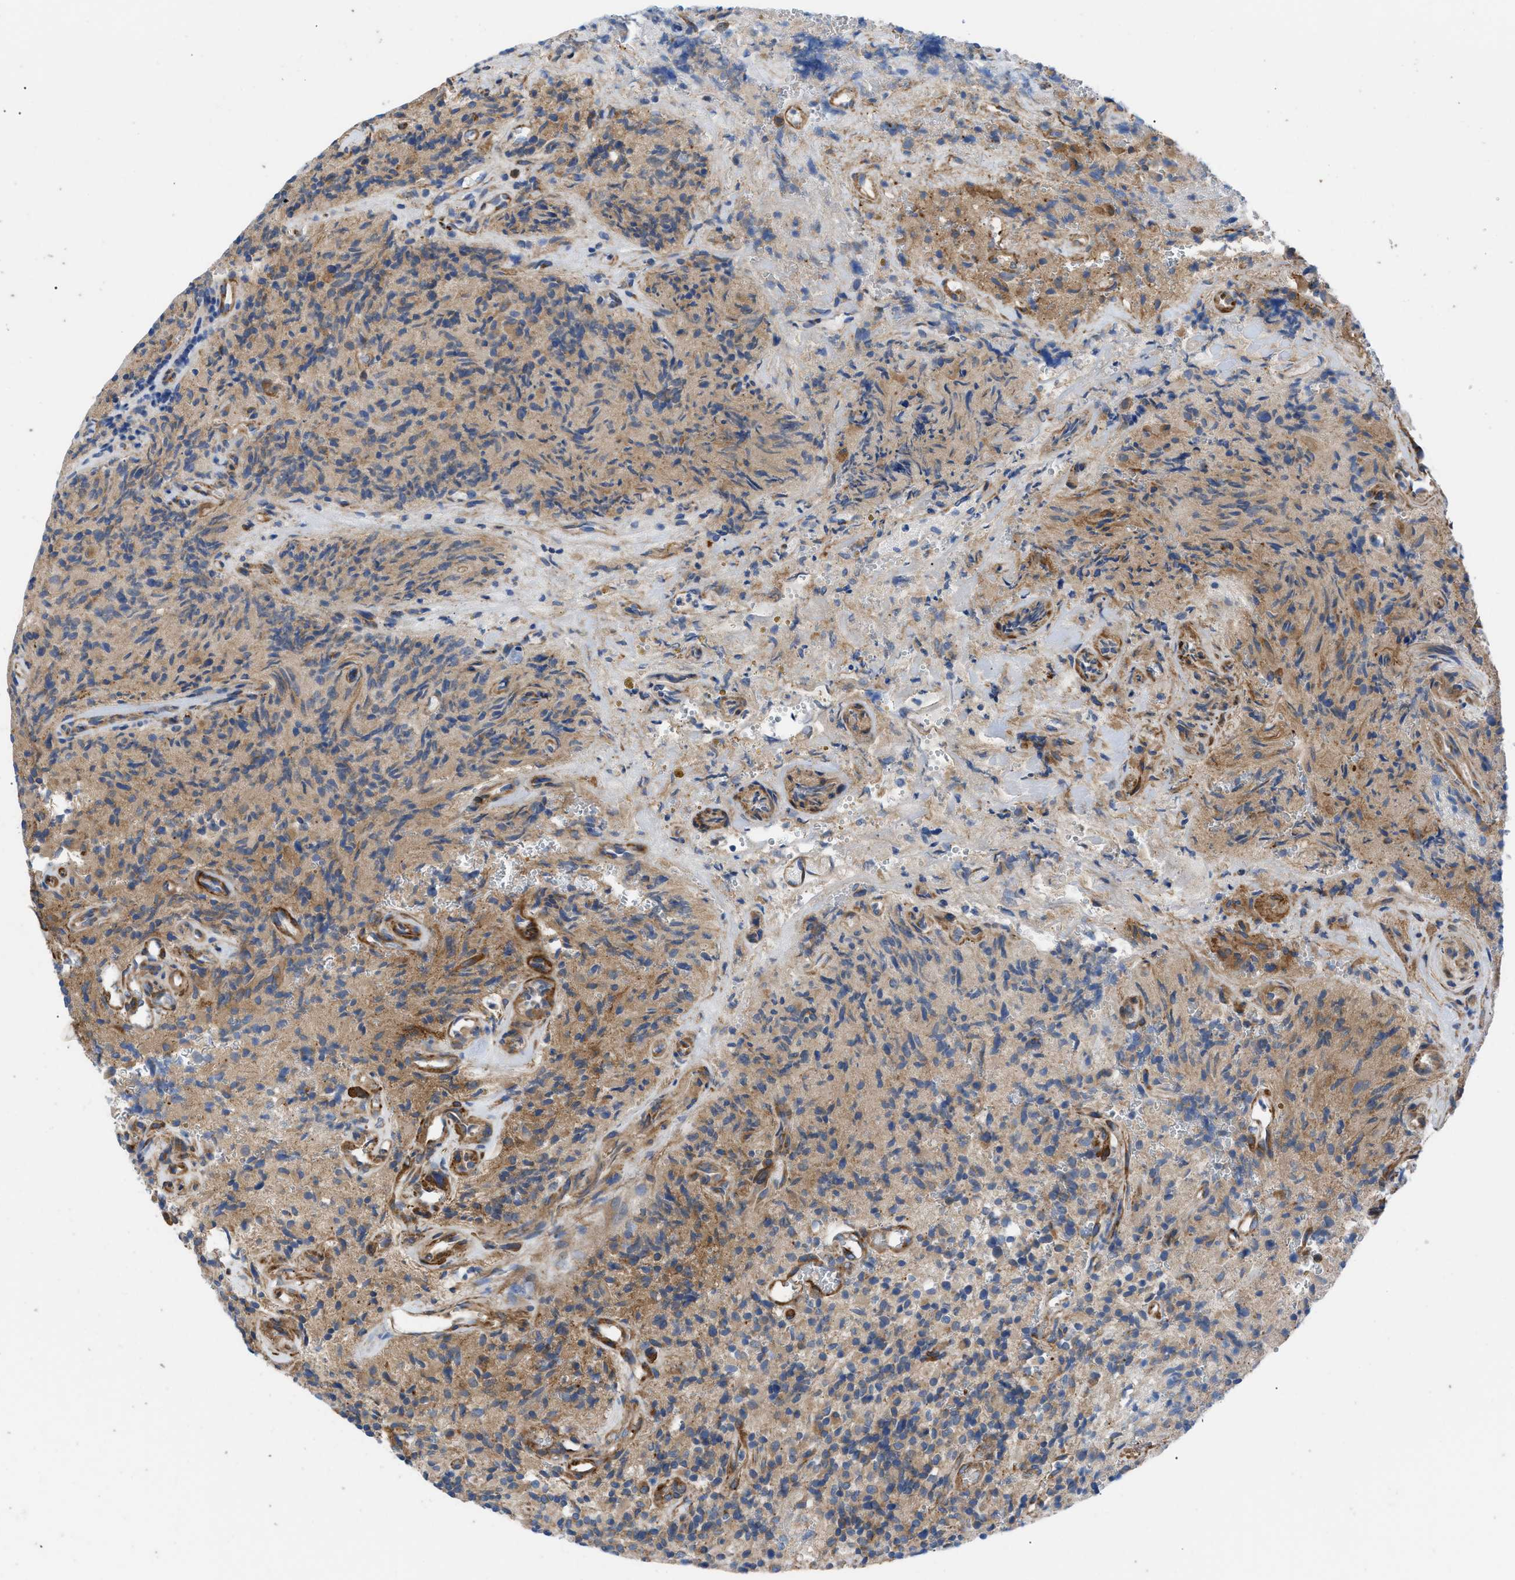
{"staining": {"intensity": "moderate", "quantity": ">75%", "location": "cytoplasmic/membranous"}, "tissue": "glioma", "cell_type": "Tumor cells", "image_type": "cancer", "snomed": [{"axis": "morphology", "description": "Glioma, malignant, High grade"}, {"axis": "topography", "description": "Brain"}], "caption": "Protein staining of glioma tissue reveals moderate cytoplasmic/membranous staining in approximately >75% of tumor cells.", "gene": "HSPB8", "patient": {"sex": "male", "age": 71}}